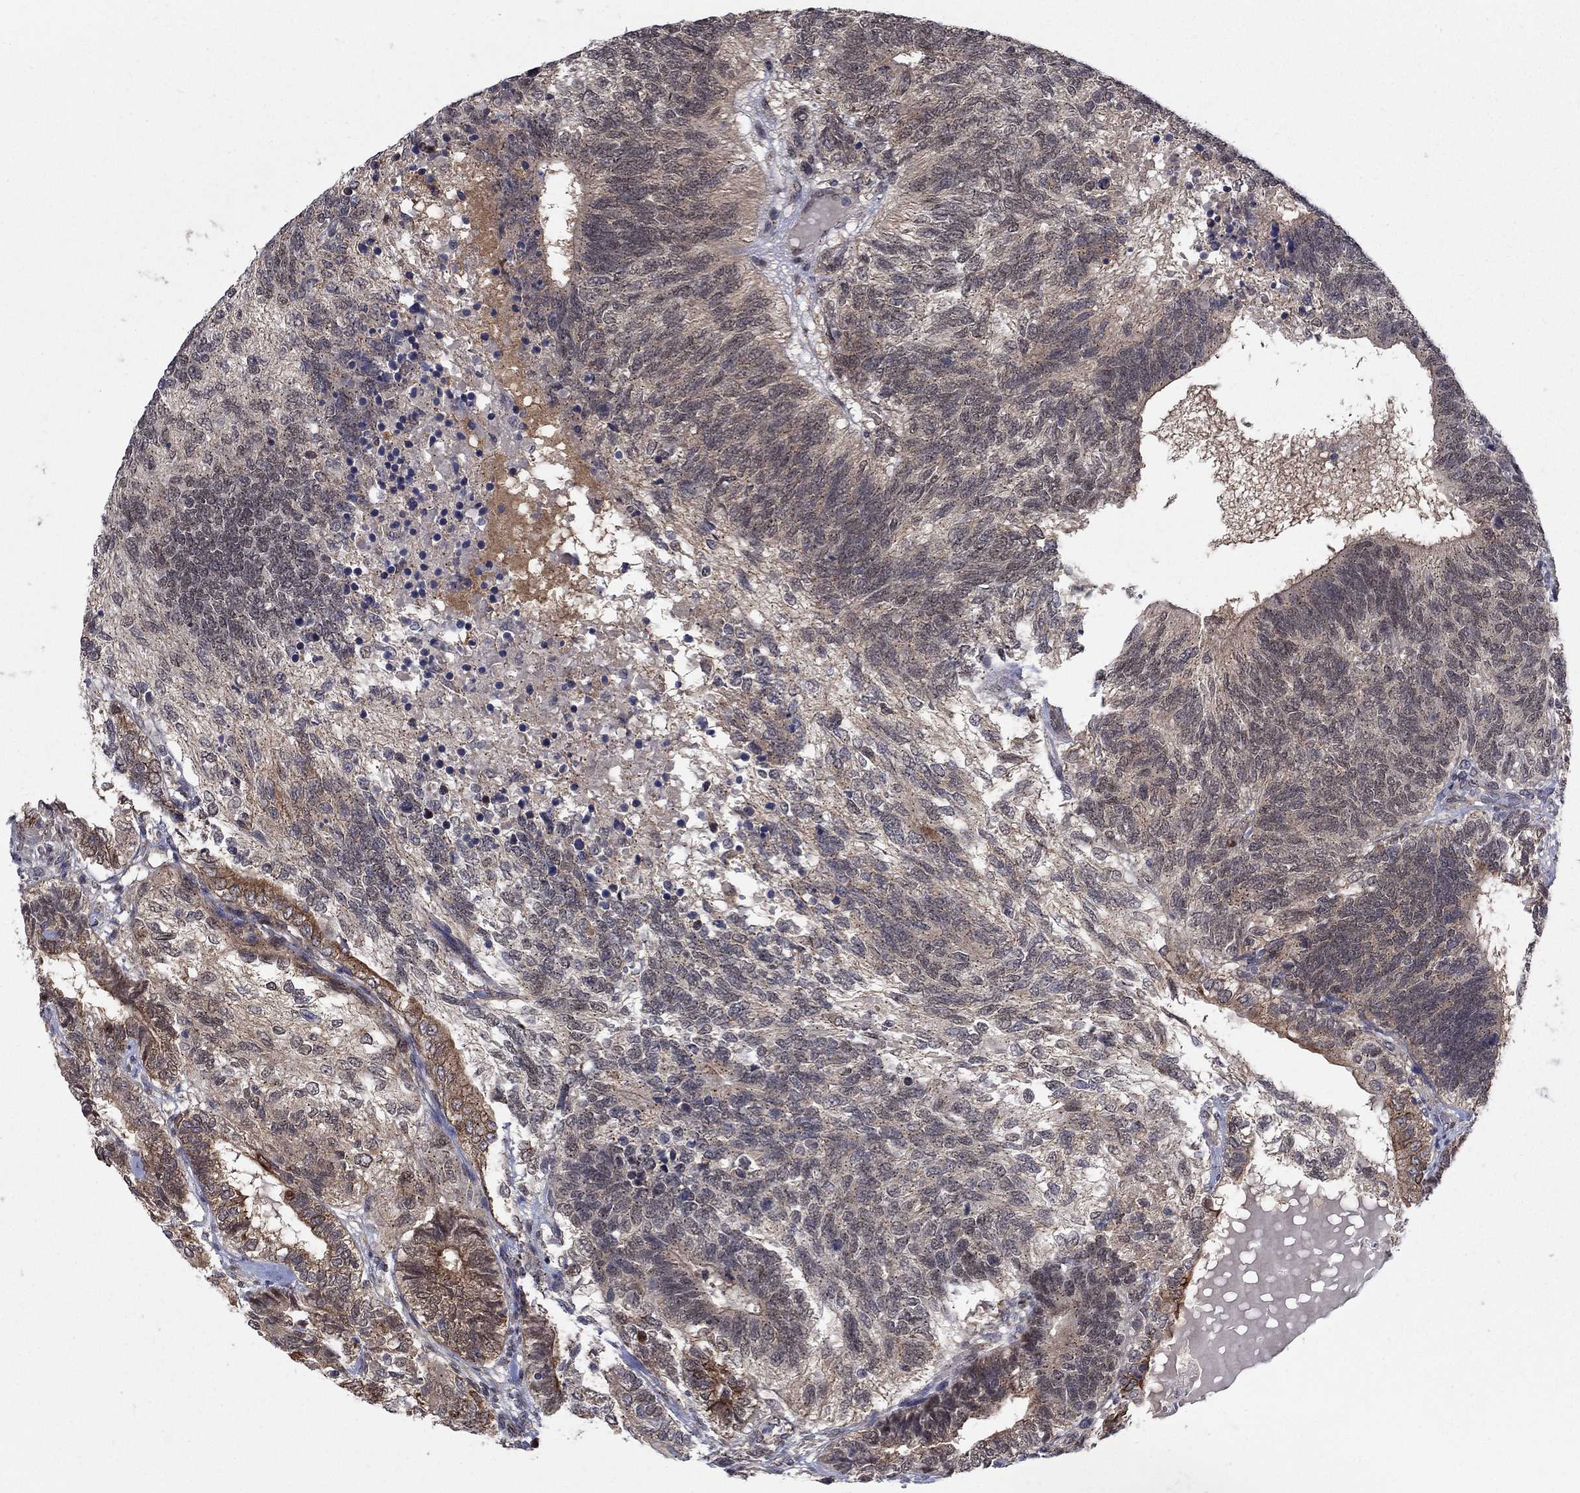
{"staining": {"intensity": "moderate", "quantity": "<25%", "location": "cytoplasmic/membranous"}, "tissue": "testis cancer", "cell_type": "Tumor cells", "image_type": "cancer", "snomed": [{"axis": "morphology", "description": "Seminoma, NOS"}, {"axis": "morphology", "description": "Carcinoma, Embryonal, NOS"}, {"axis": "topography", "description": "Testis"}], "caption": "Human embryonal carcinoma (testis) stained with a protein marker demonstrates moderate staining in tumor cells.", "gene": "SH3RF1", "patient": {"sex": "male", "age": 41}}